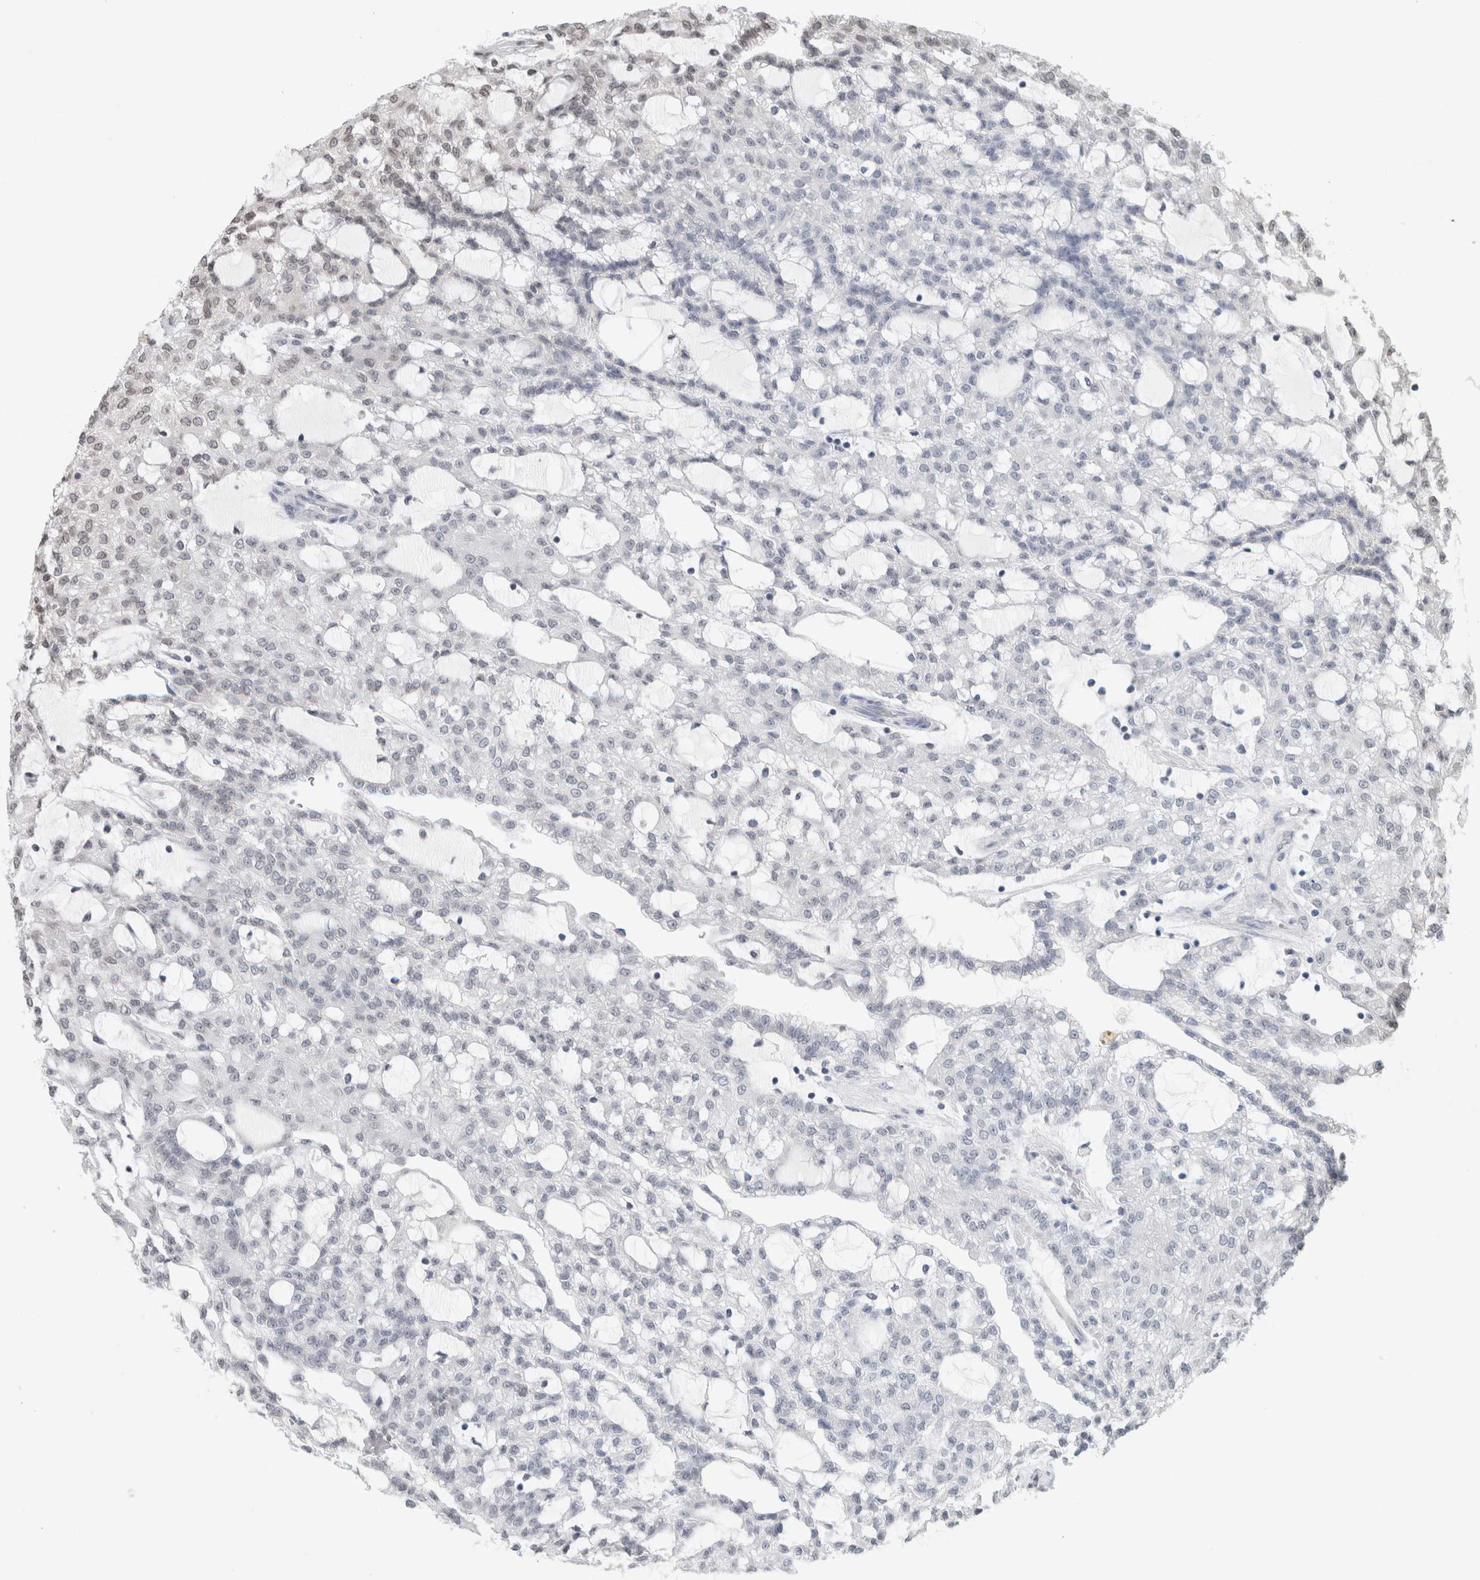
{"staining": {"intensity": "negative", "quantity": "none", "location": "none"}, "tissue": "renal cancer", "cell_type": "Tumor cells", "image_type": "cancer", "snomed": [{"axis": "morphology", "description": "Adenocarcinoma, NOS"}, {"axis": "topography", "description": "Kidney"}], "caption": "Tumor cells are negative for protein expression in human renal adenocarcinoma.", "gene": "RBMX2", "patient": {"sex": "male", "age": 63}}